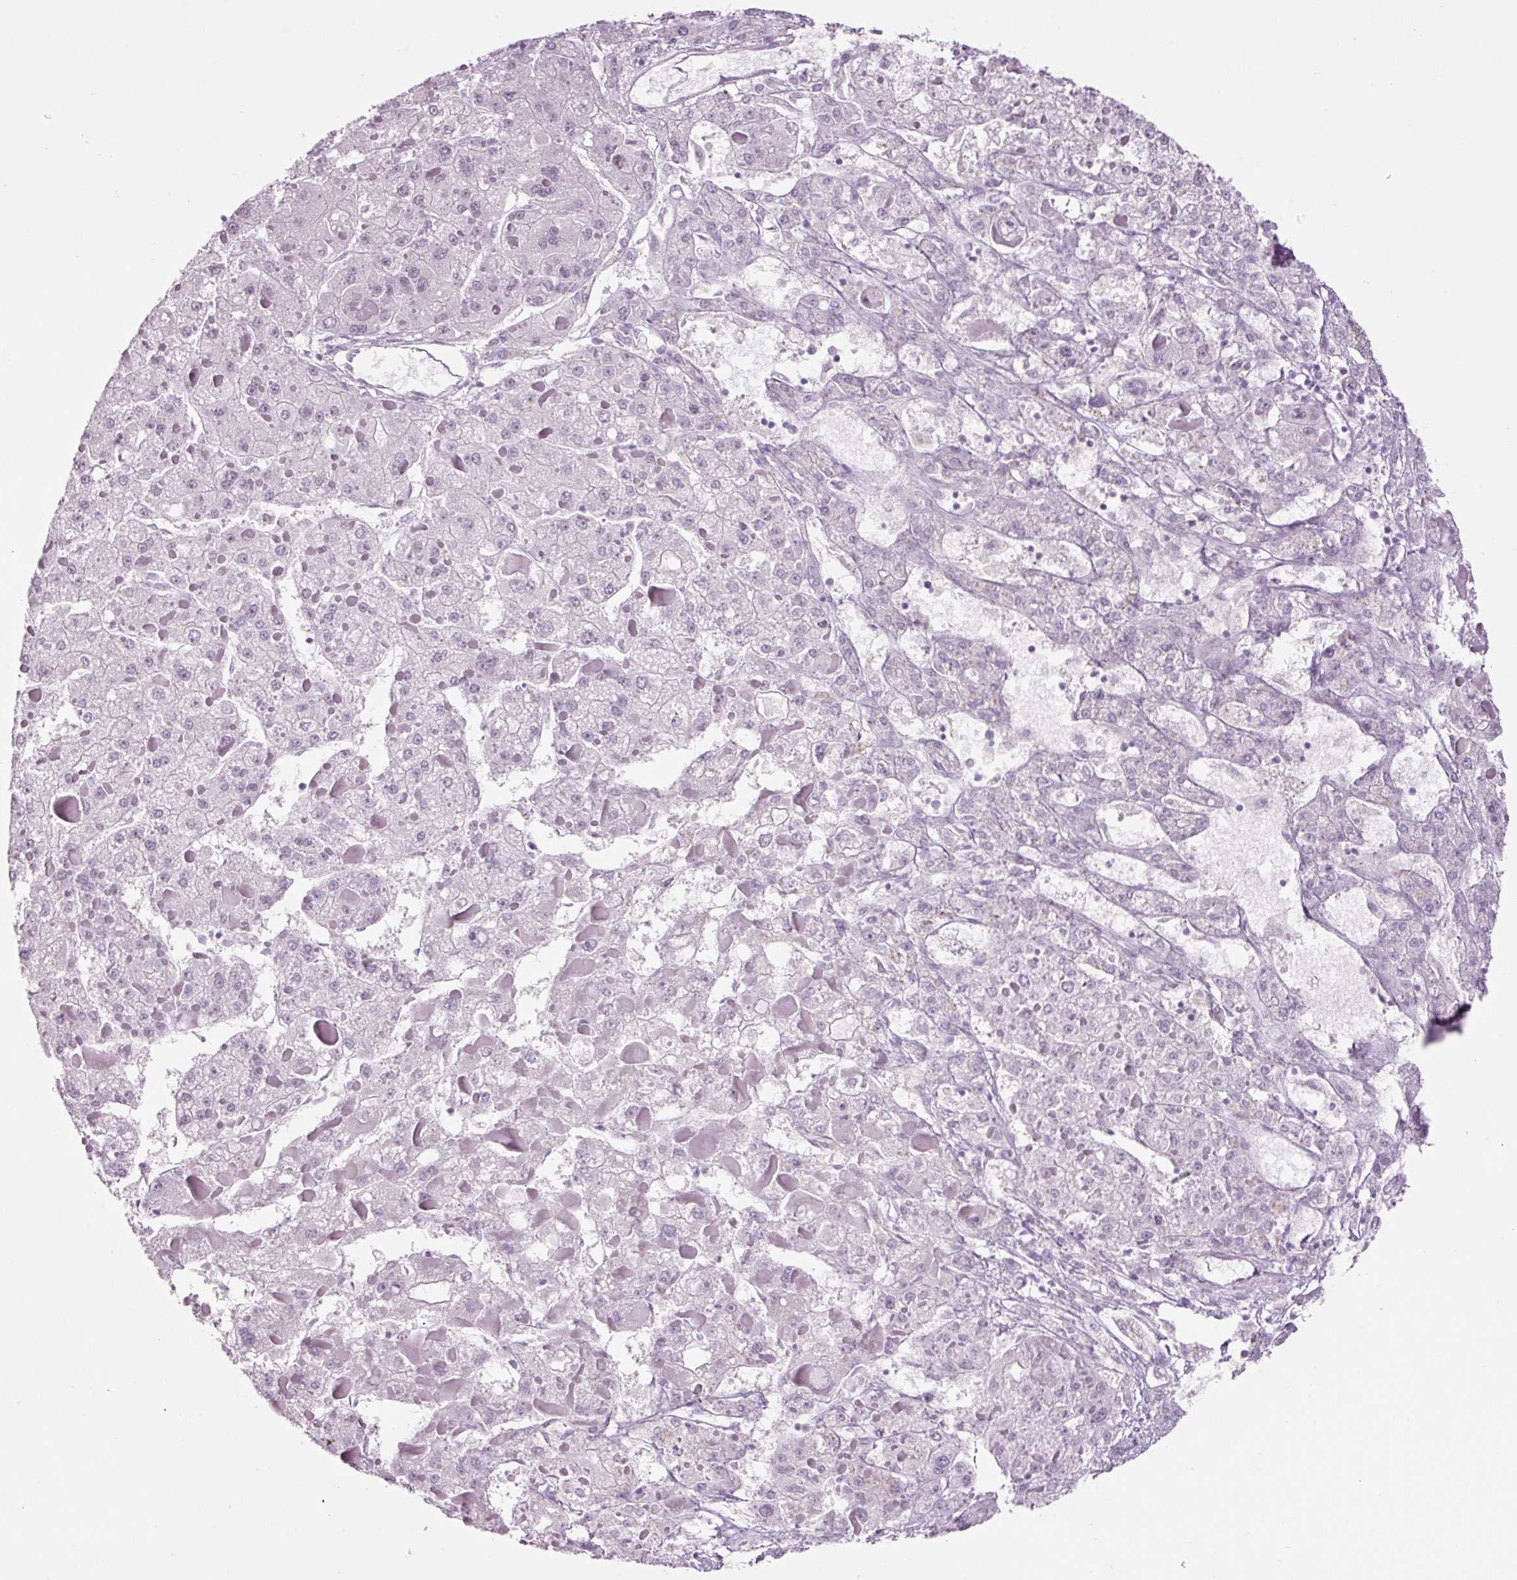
{"staining": {"intensity": "negative", "quantity": "none", "location": "none"}, "tissue": "liver cancer", "cell_type": "Tumor cells", "image_type": "cancer", "snomed": [{"axis": "morphology", "description": "Carcinoma, Hepatocellular, NOS"}, {"axis": "topography", "description": "Liver"}], "caption": "Immunohistochemical staining of liver hepatocellular carcinoma shows no significant staining in tumor cells.", "gene": "KLF1", "patient": {"sex": "female", "age": 73}}